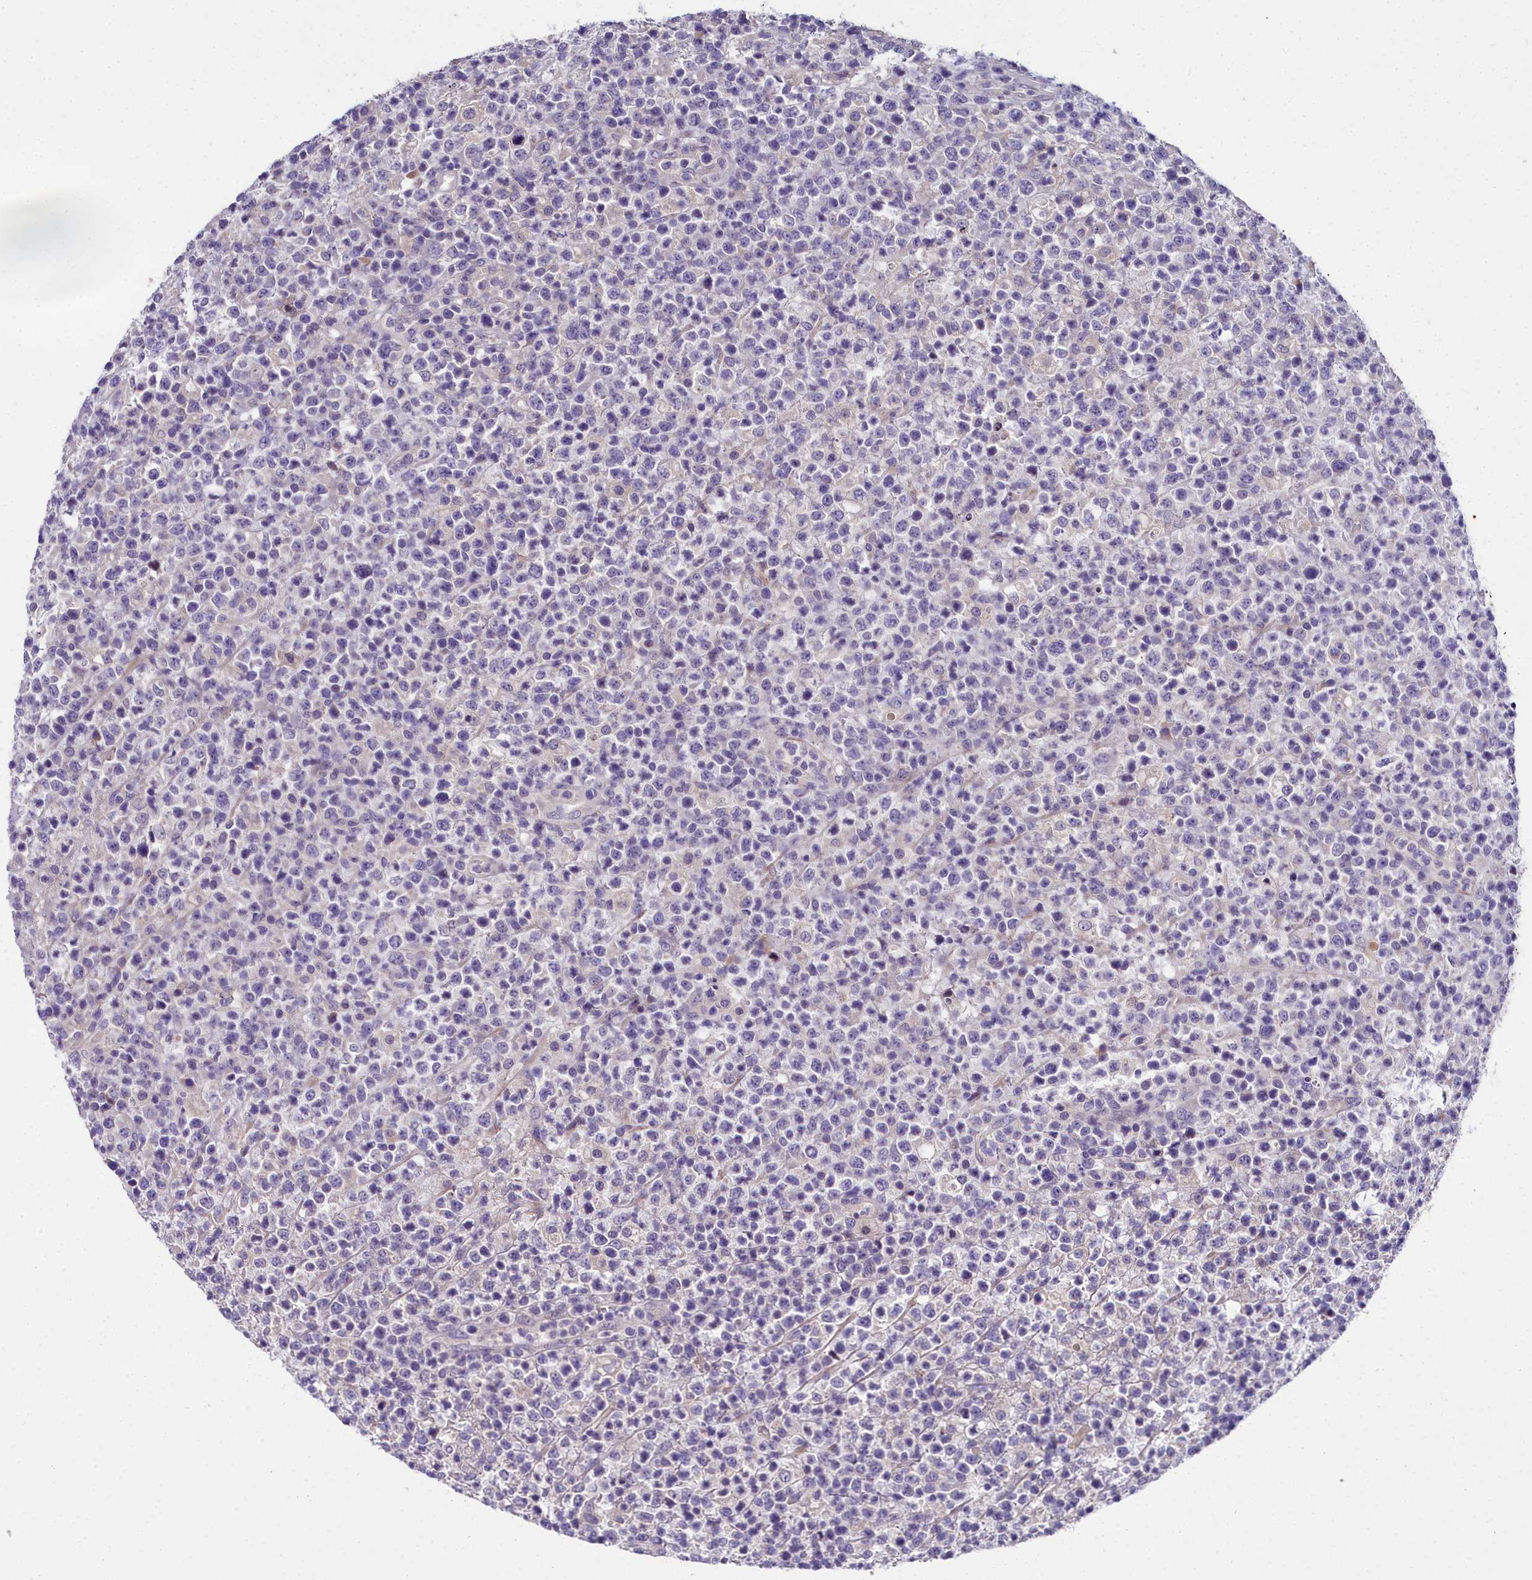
{"staining": {"intensity": "negative", "quantity": "none", "location": "none"}, "tissue": "lymphoma", "cell_type": "Tumor cells", "image_type": "cancer", "snomed": [{"axis": "morphology", "description": "Malignant lymphoma, non-Hodgkin's type, High grade"}, {"axis": "topography", "description": "Colon"}], "caption": "Tumor cells show no significant expression in high-grade malignant lymphoma, non-Hodgkin's type.", "gene": "NT5M", "patient": {"sex": "female", "age": 53}}